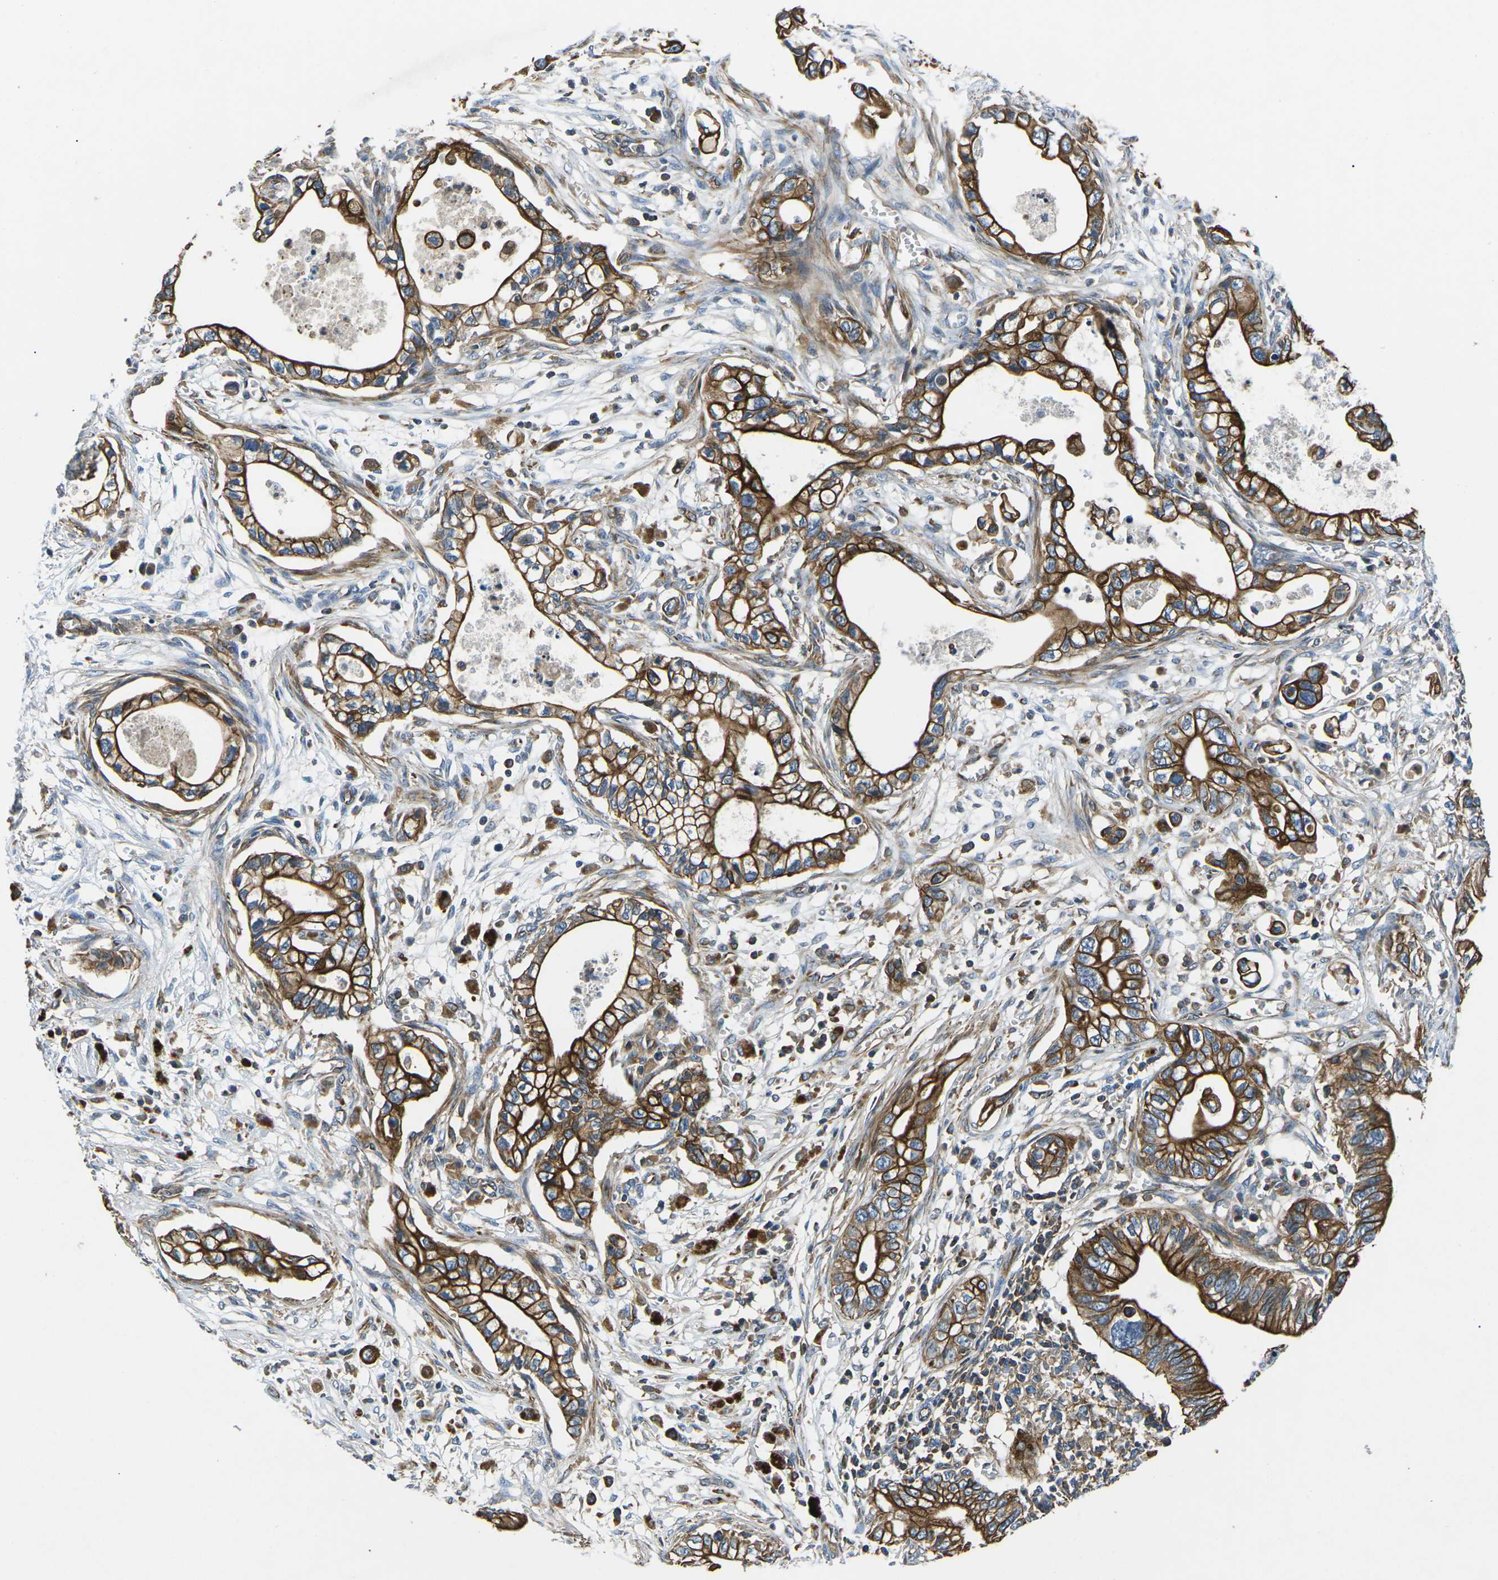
{"staining": {"intensity": "strong", "quantity": ">75%", "location": "cytoplasmic/membranous"}, "tissue": "pancreatic cancer", "cell_type": "Tumor cells", "image_type": "cancer", "snomed": [{"axis": "morphology", "description": "Adenocarcinoma, NOS"}, {"axis": "topography", "description": "Pancreas"}], "caption": "Immunohistochemical staining of pancreatic cancer (adenocarcinoma) reveals high levels of strong cytoplasmic/membranous expression in approximately >75% of tumor cells.", "gene": "KCNJ15", "patient": {"sex": "male", "age": 56}}